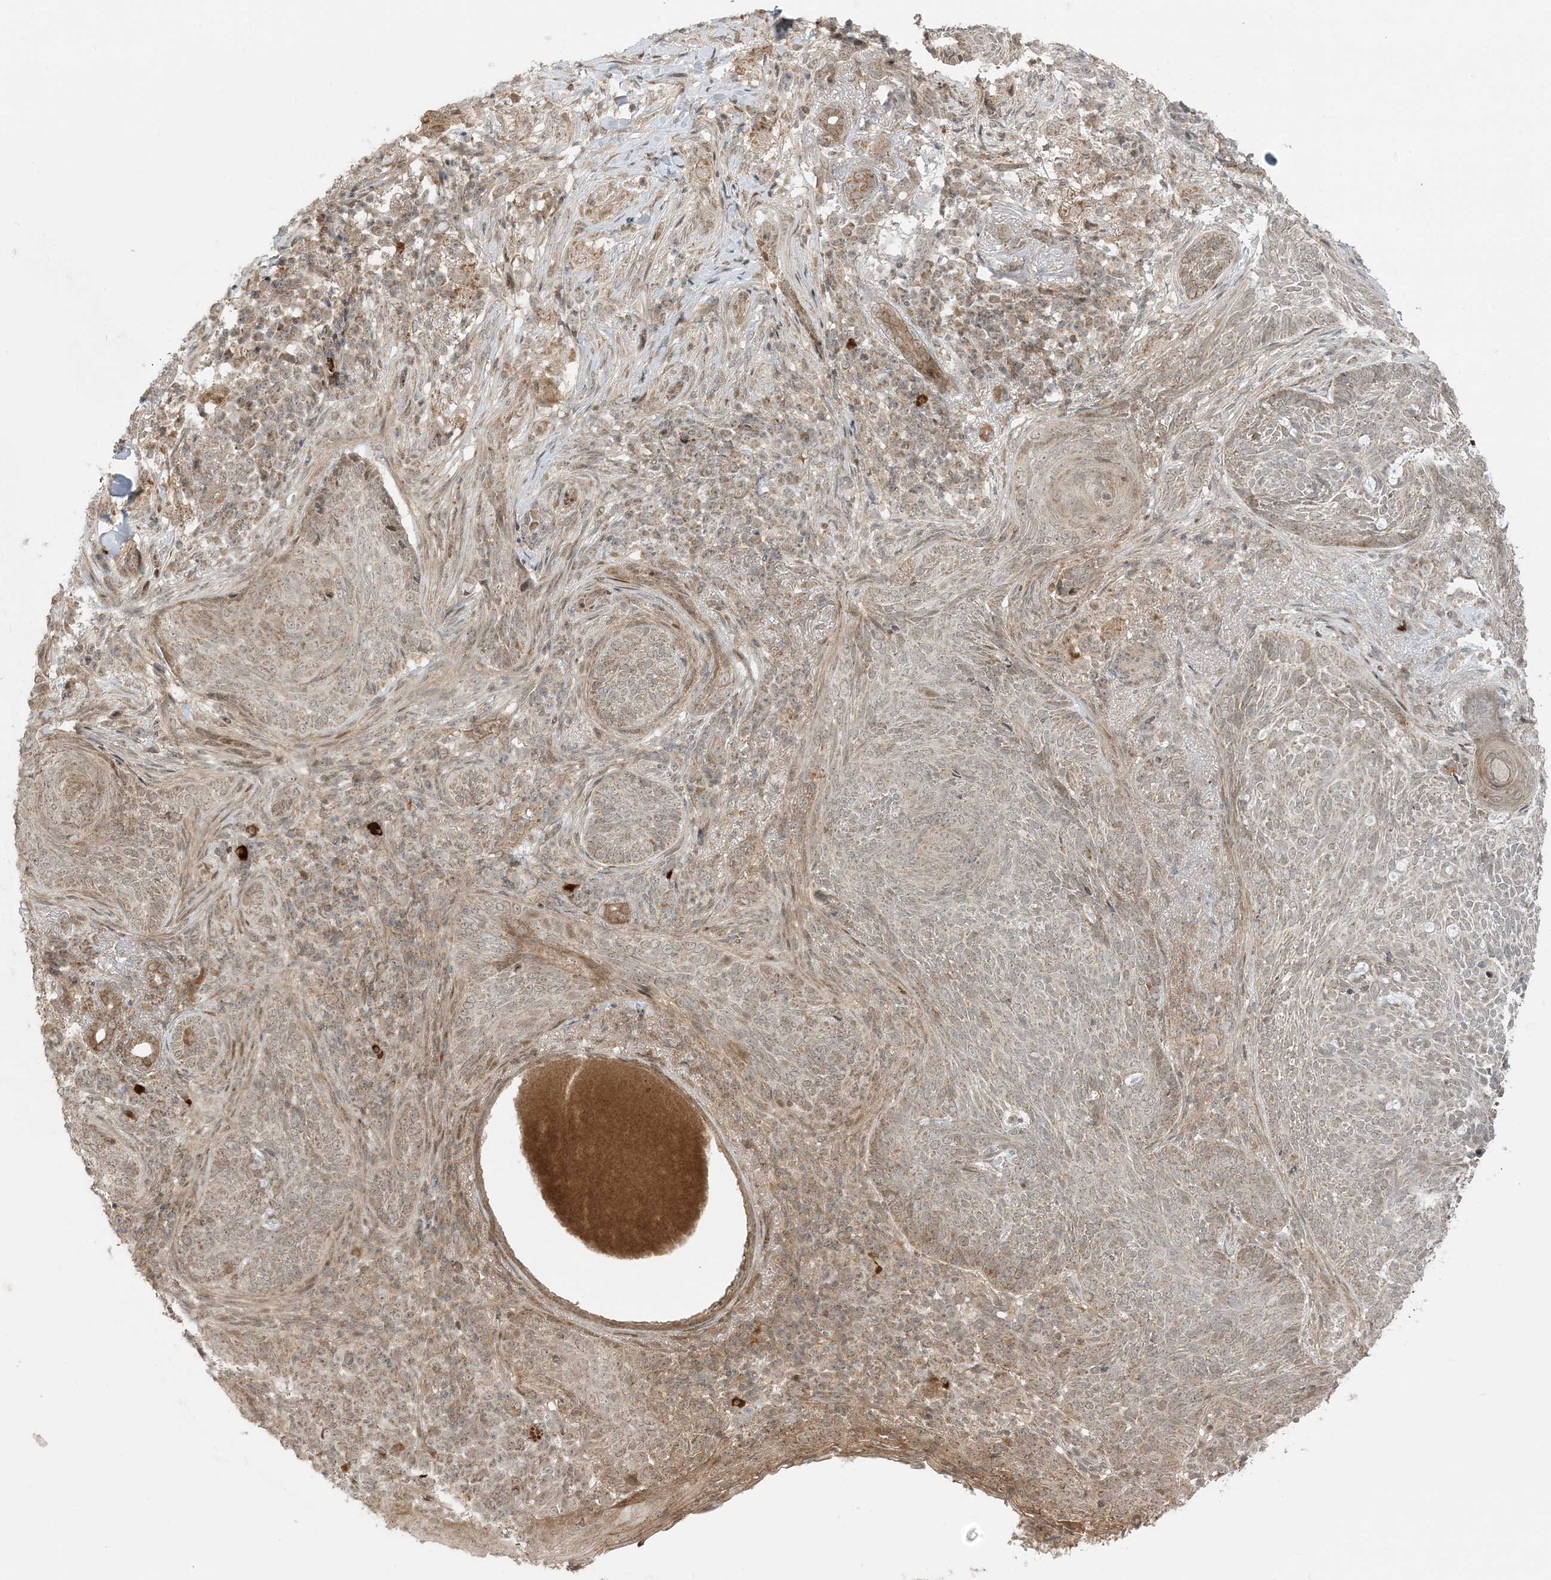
{"staining": {"intensity": "moderate", "quantity": ">75%", "location": "cytoplasmic/membranous"}, "tissue": "skin cancer", "cell_type": "Tumor cells", "image_type": "cancer", "snomed": [{"axis": "morphology", "description": "Basal cell carcinoma"}, {"axis": "topography", "description": "Skin"}], "caption": "Skin cancer stained for a protein displays moderate cytoplasmic/membranous positivity in tumor cells.", "gene": "PHLDB2", "patient": {"sex": "male", "age": 85}}